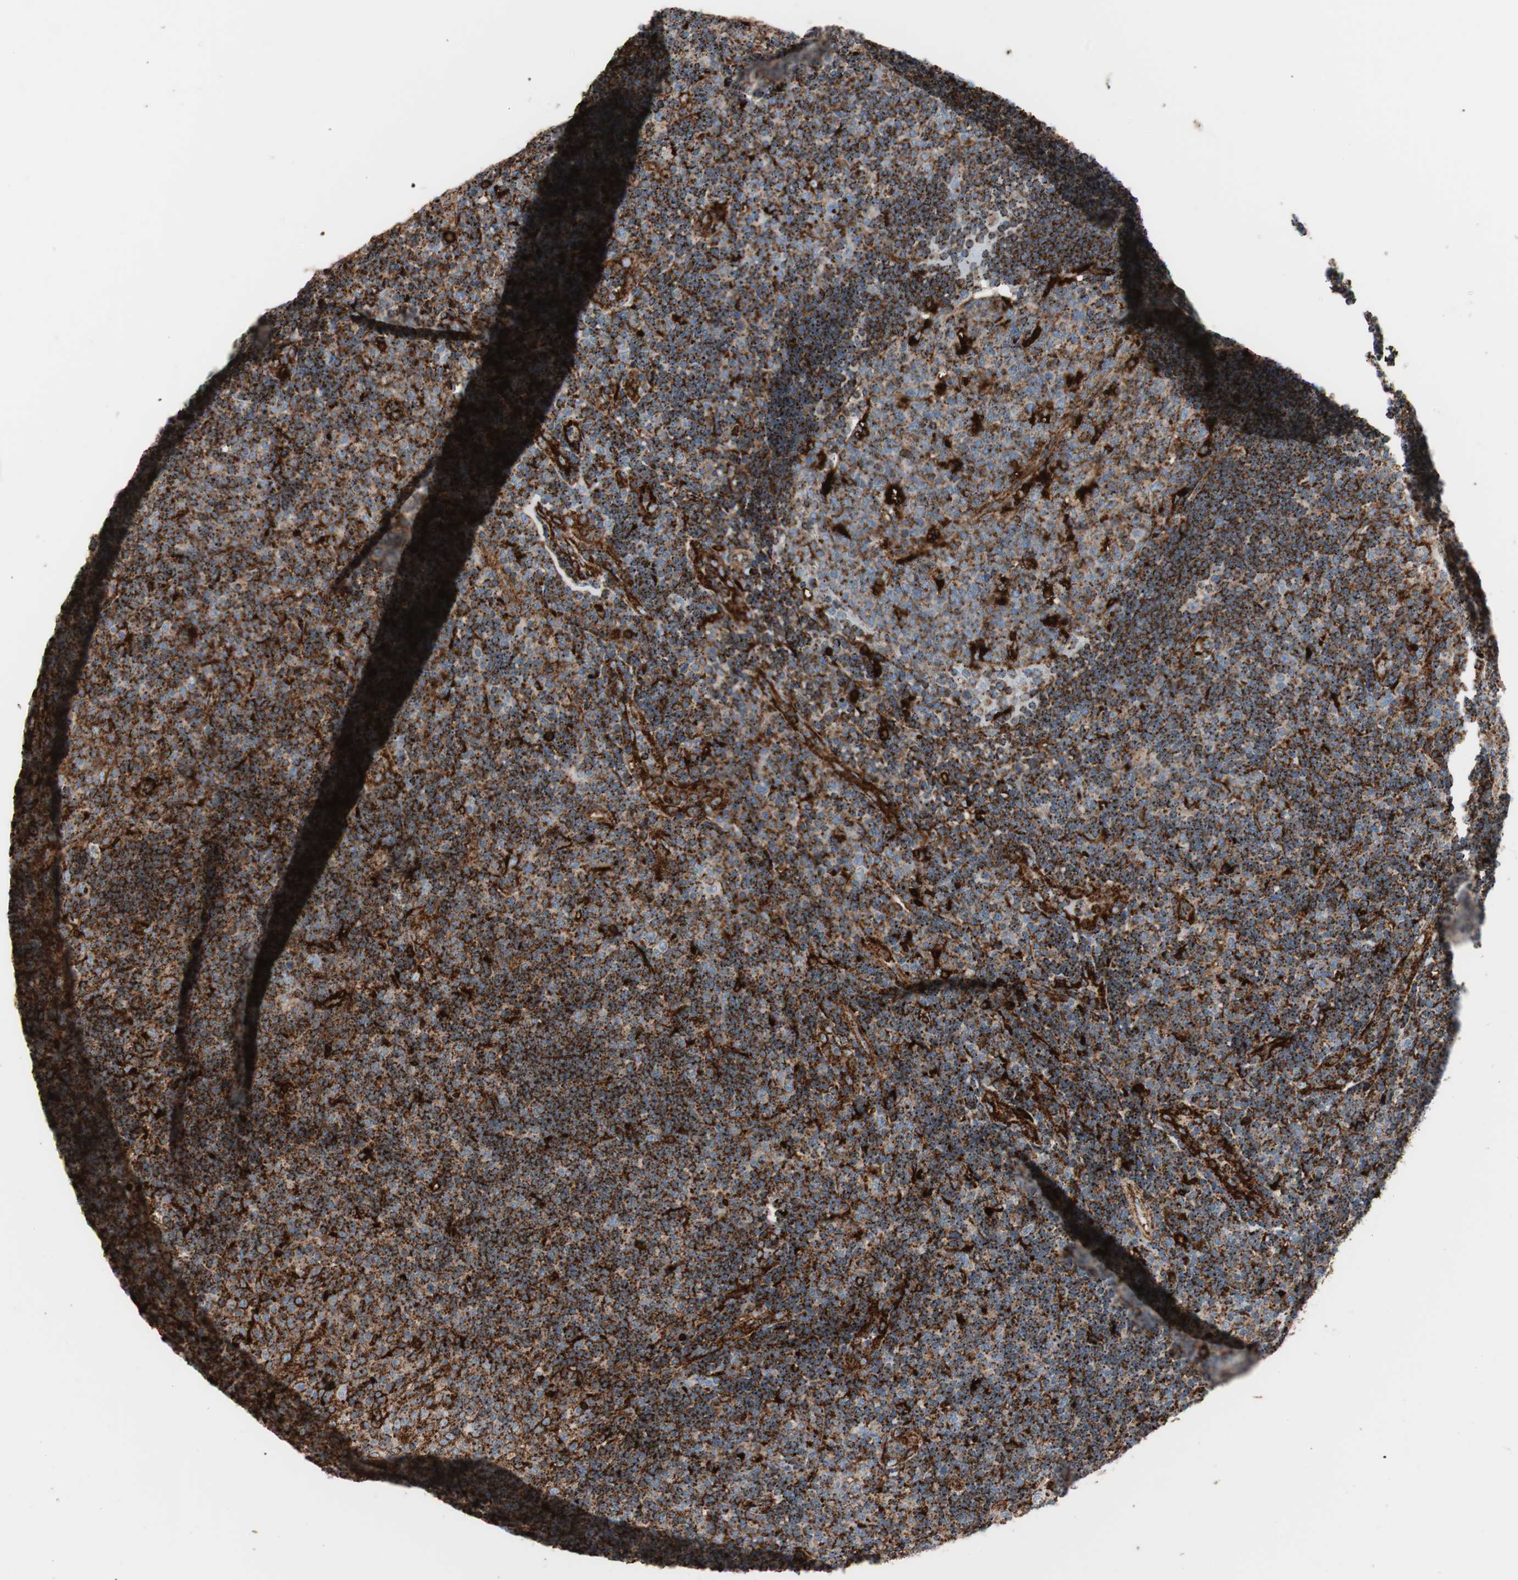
{"staining": {"intensity": "strong", "quantity": ">75%", "location": "cytoplasmic/membranous"}, "tissue": "tonsil", "cell_type": "Germinal center cells", "image_type": "normal", "snomed": [{"axis": "morphology", "description": "Normal tissue, NOS"}, {"axis": "topography", "description": "Tonsil"}], "caption": "The micrograph exhibits immunohistochemical staining of unremarkable tonsil. There is strong cytoplasmic/membranous positivity is identified in about >75% of germinal center cells.", "gene": "LAMP1", "patient": {"sex": "female", "age": 40}}